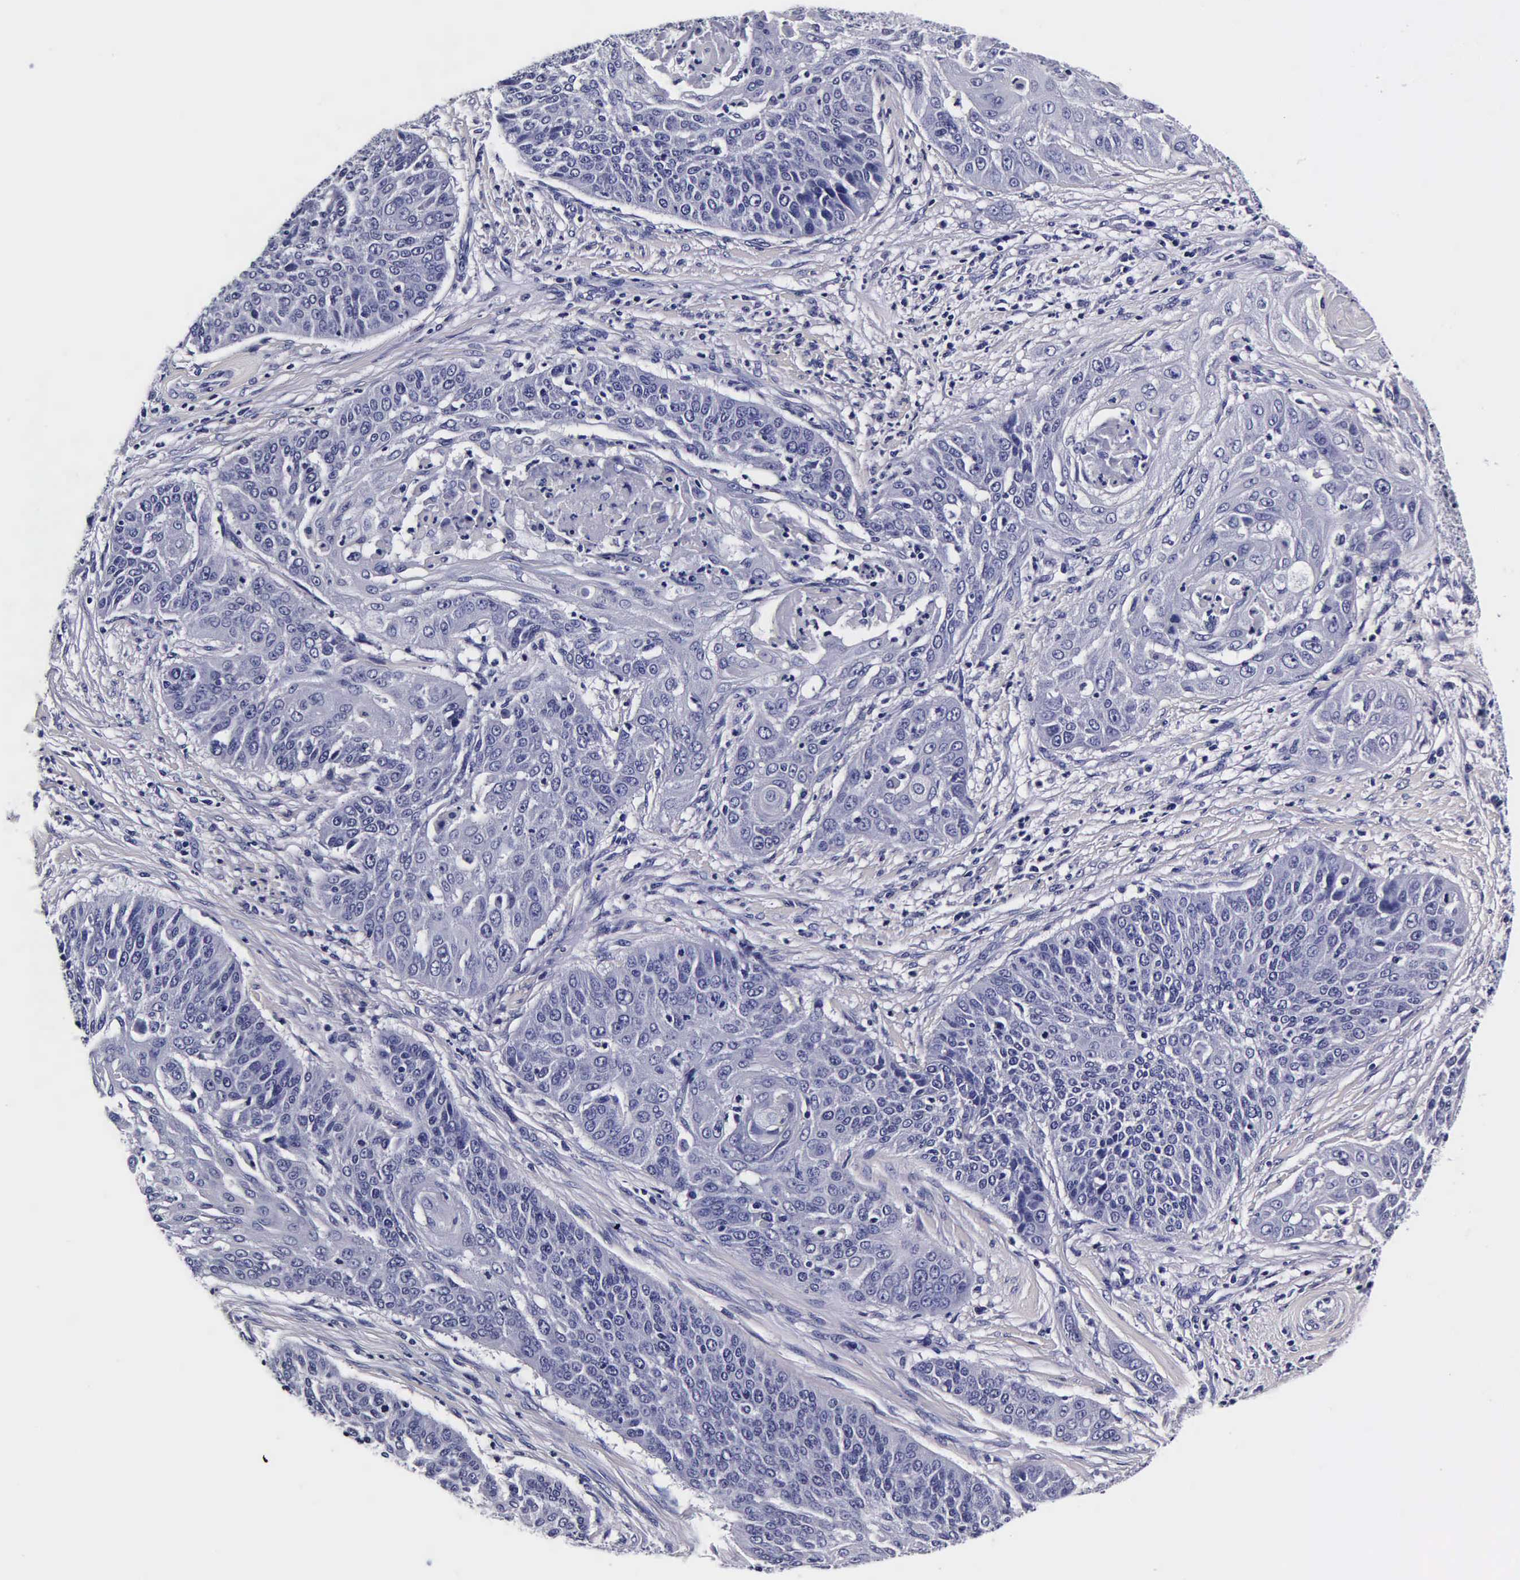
{"staining": {"intensity": "negative", "quantity": "none", "location": "none"}, "tissue": "cervical cancer", "cell_type": "Tumor cells", "image_type": "cancer", "snomed": [{"axis": "morphology", "description": "Squamous cell carcinoma, NOS"}, {"axis": "topography", "description": "Cervix"}], "caption": "Human cervical cancer (squamous cell carcinoma) stained for a protein using IHC reveals no staining in tumor cells.", "gene": "IAPP", "patient": {"sex": "female", "age": 64}}